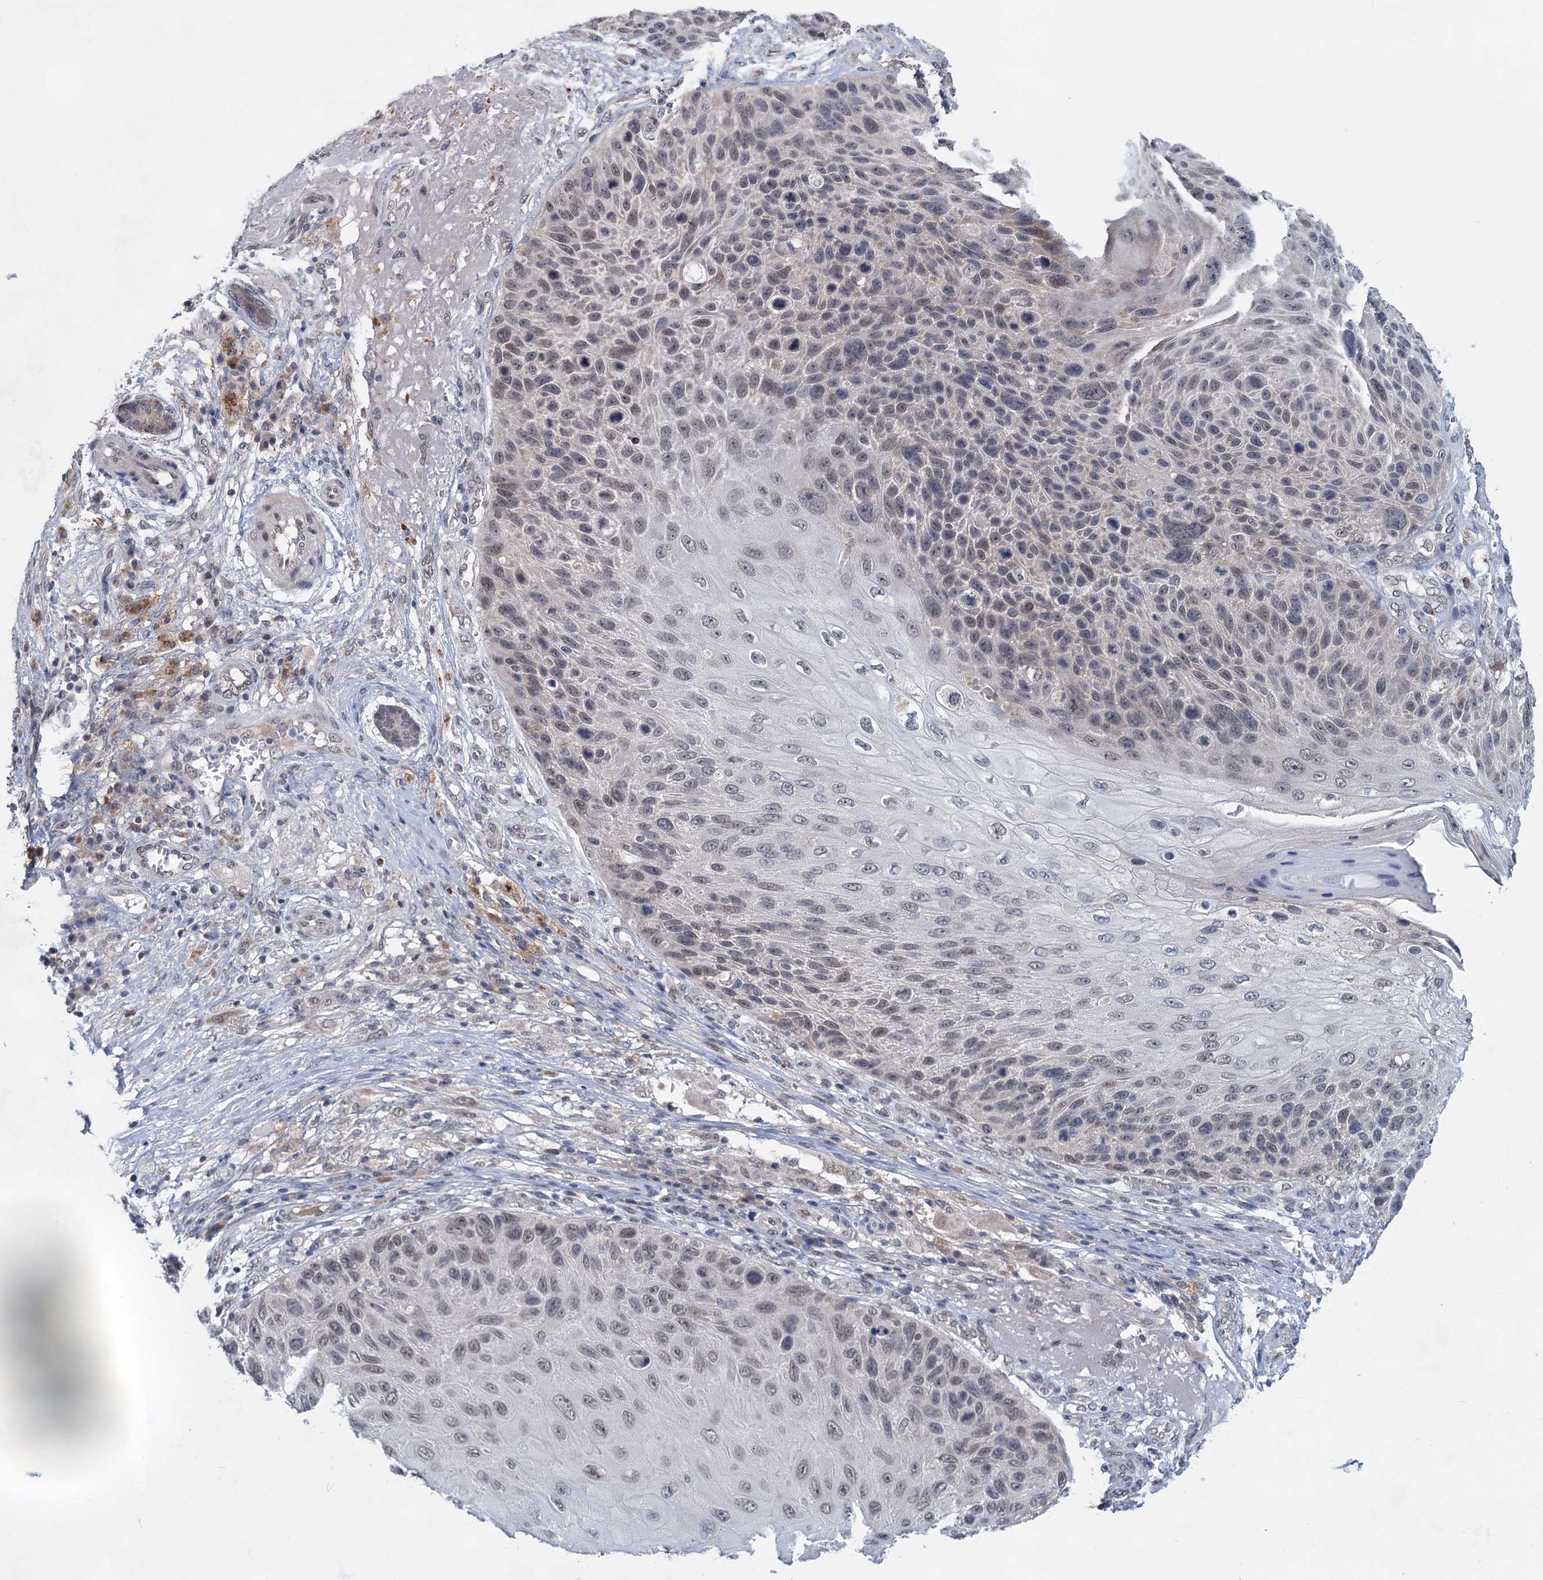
{"staining": {"intensity": "weak", "quantity": "25%-75%", "location": "nuclear"}, "tissue": "skin cancer", "cell_type": "Tumor cells", "image_type": "cancer", "snomed": [{"axis": "morphology", "description": "Squamous cell carcinoma, NOS"}, {"axis": "topography", "description": "Skin"}], "caption": "IHC staining of squamous cell carcinoma (skin), which demonstrates low levels of weak nuclear staining in about 25%-75% of tumor cells indicating weak nuclear protein expression. The staining was performed using DAB (brown) for protein detection and nuclei were counterstained in hematoxylin (blue).", "gene": "TTC17", "patient": {"sex": "female", "age": 88}}